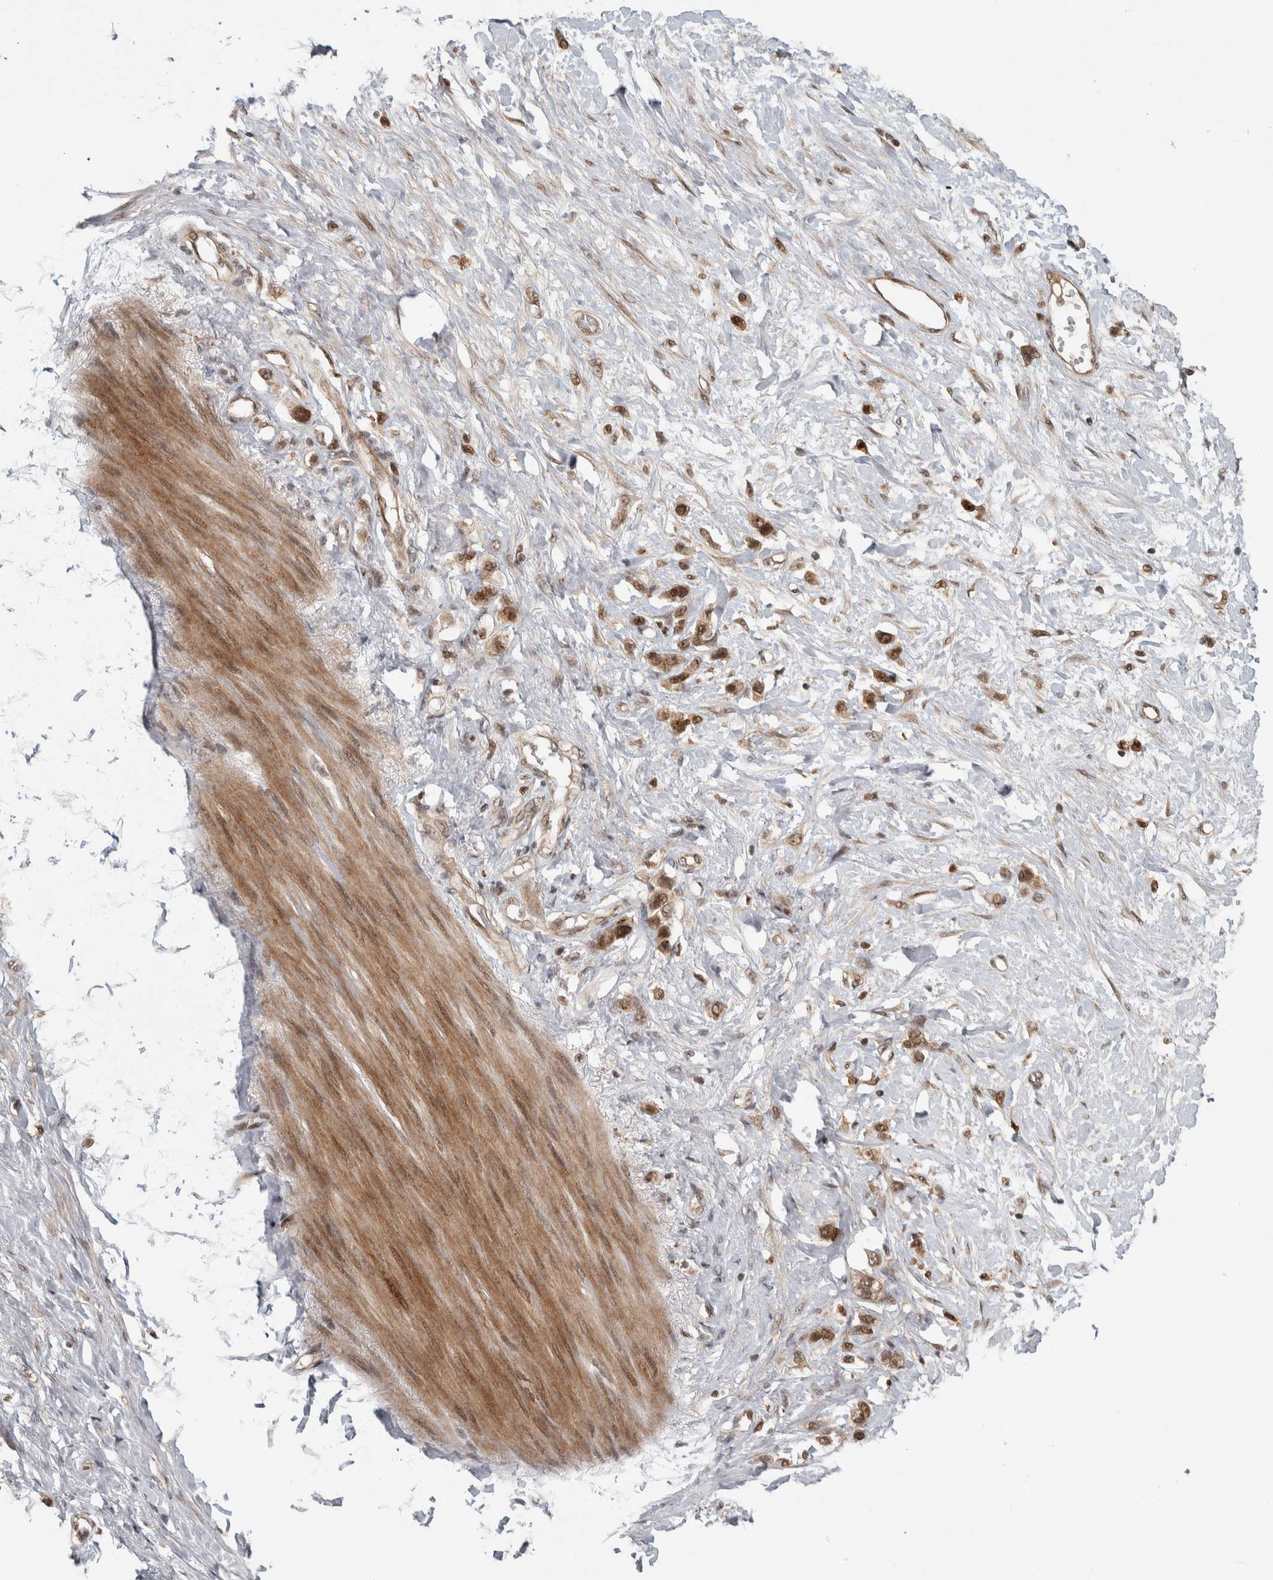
{"staining": {"intensity": "moderate", "quantity": ">75%", "location": "nuclear"}, "tissue": "stomach cancer", "cell_type": "Tumor cells", "image_type": "cancer", "snomed": [{"axis": "morphology", "description": "Adenocarcinoma, NOS"}, {"axis": "topography", "description": "Stomach"}], "caption": "A medium amount of moderate nuclear expression is seen in about >75% of tumor cells in stomach cancer tissue.", "gene": "RPS6KA4", "patient": {"sex": "female", "age": 65}}